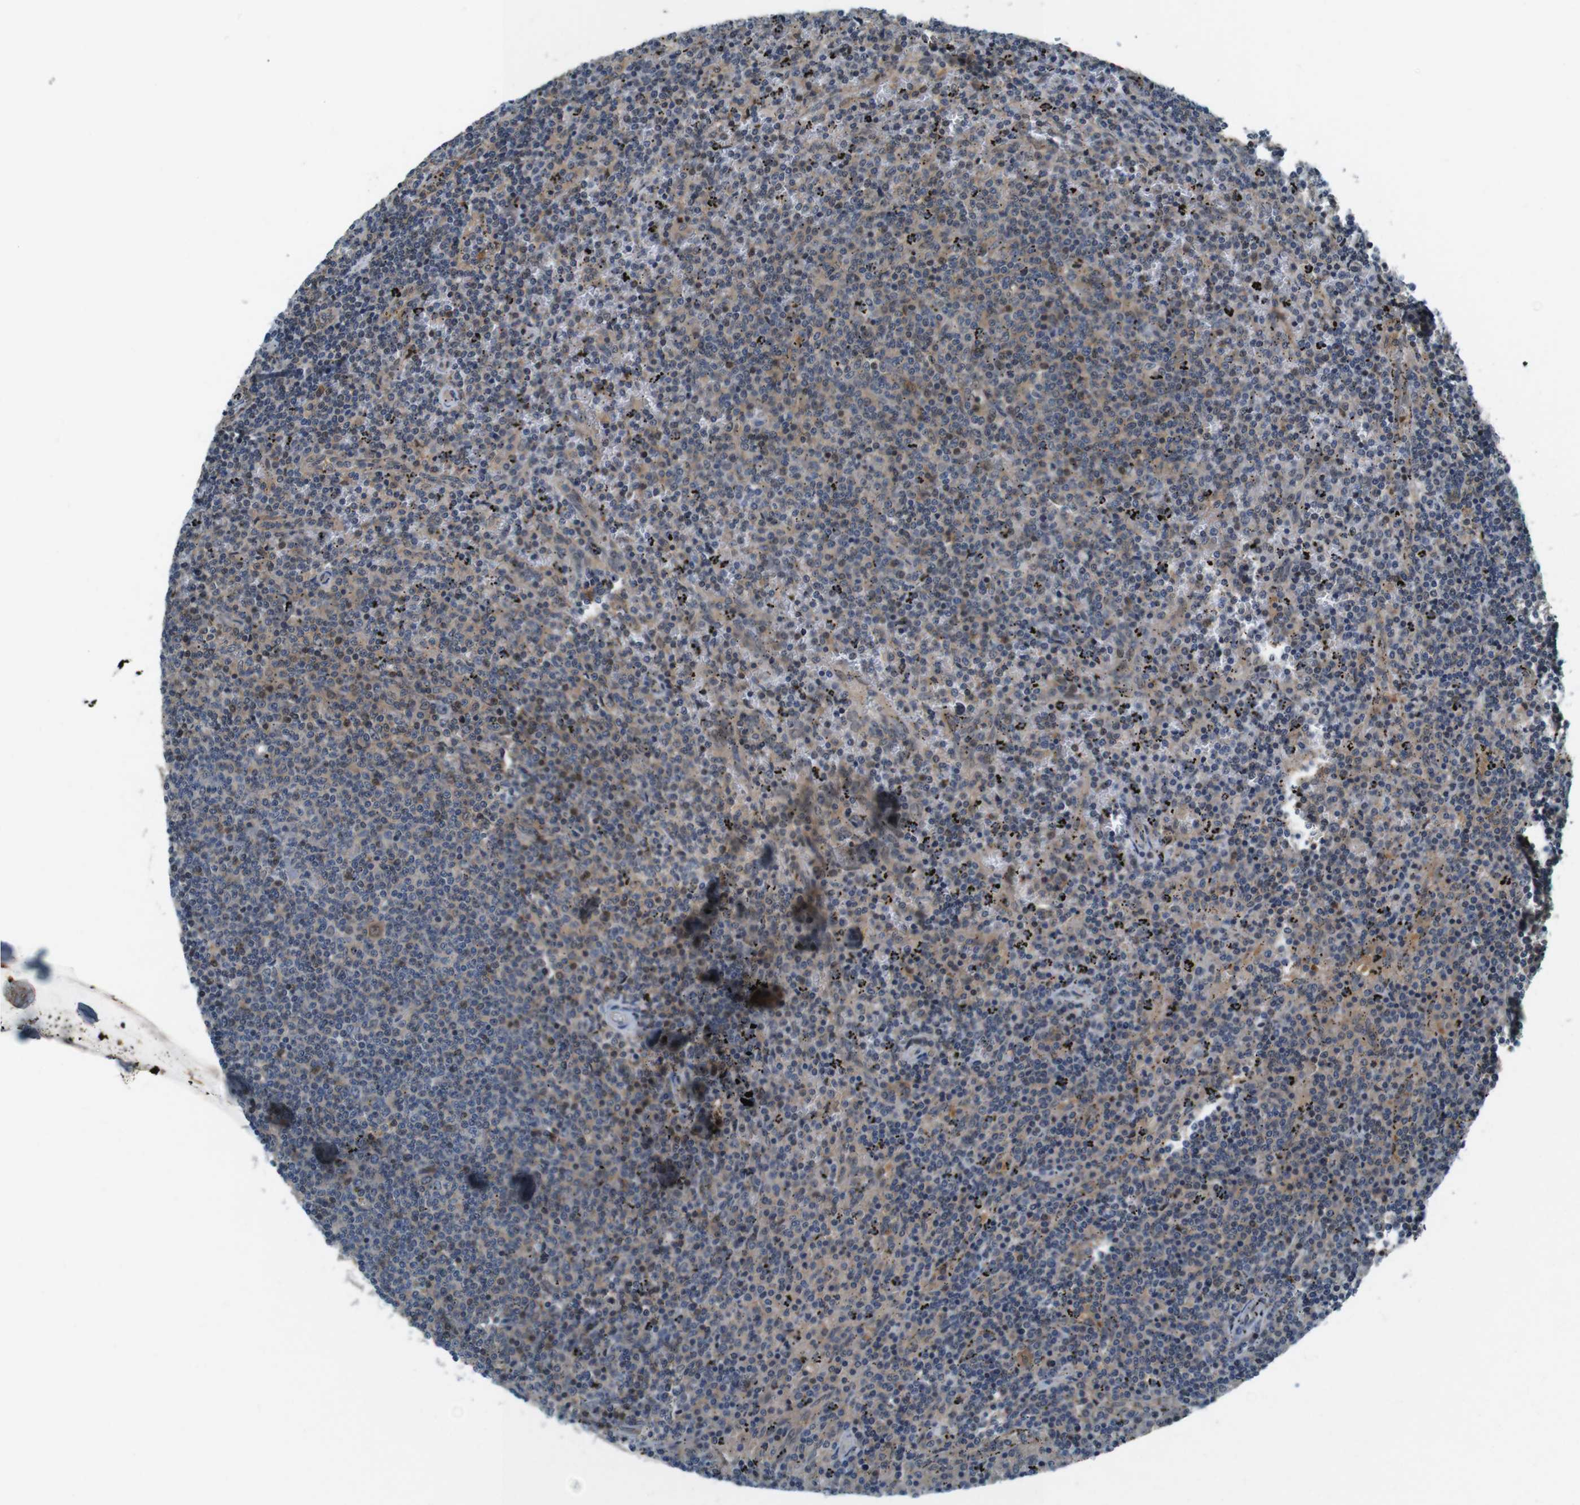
{"staining": {"intensity": "weak", "quantity": "25%-75%", "location": "cytoplasmic/membranous"}, "tissue": "lymphoma", "cell_type": "Tumor cells", "image_type": "cancer", "snomed": [{"axis": "morphology", "description": "Malignant lymphoma, non-Hodgkin's type, Low grade"}, {"axis": "topography", "description": "Spleen"}], "caption": "This histopathology image reveals immunohistochemistry staining of human malignant lymphoma, non-Hodgkin's type (low-grade), with low weak cytoplasmic/membranous expression in about 25%-75% of tumor cells.", "gene": "LRP5", "patient": {"sex": "female", "age": 50}}